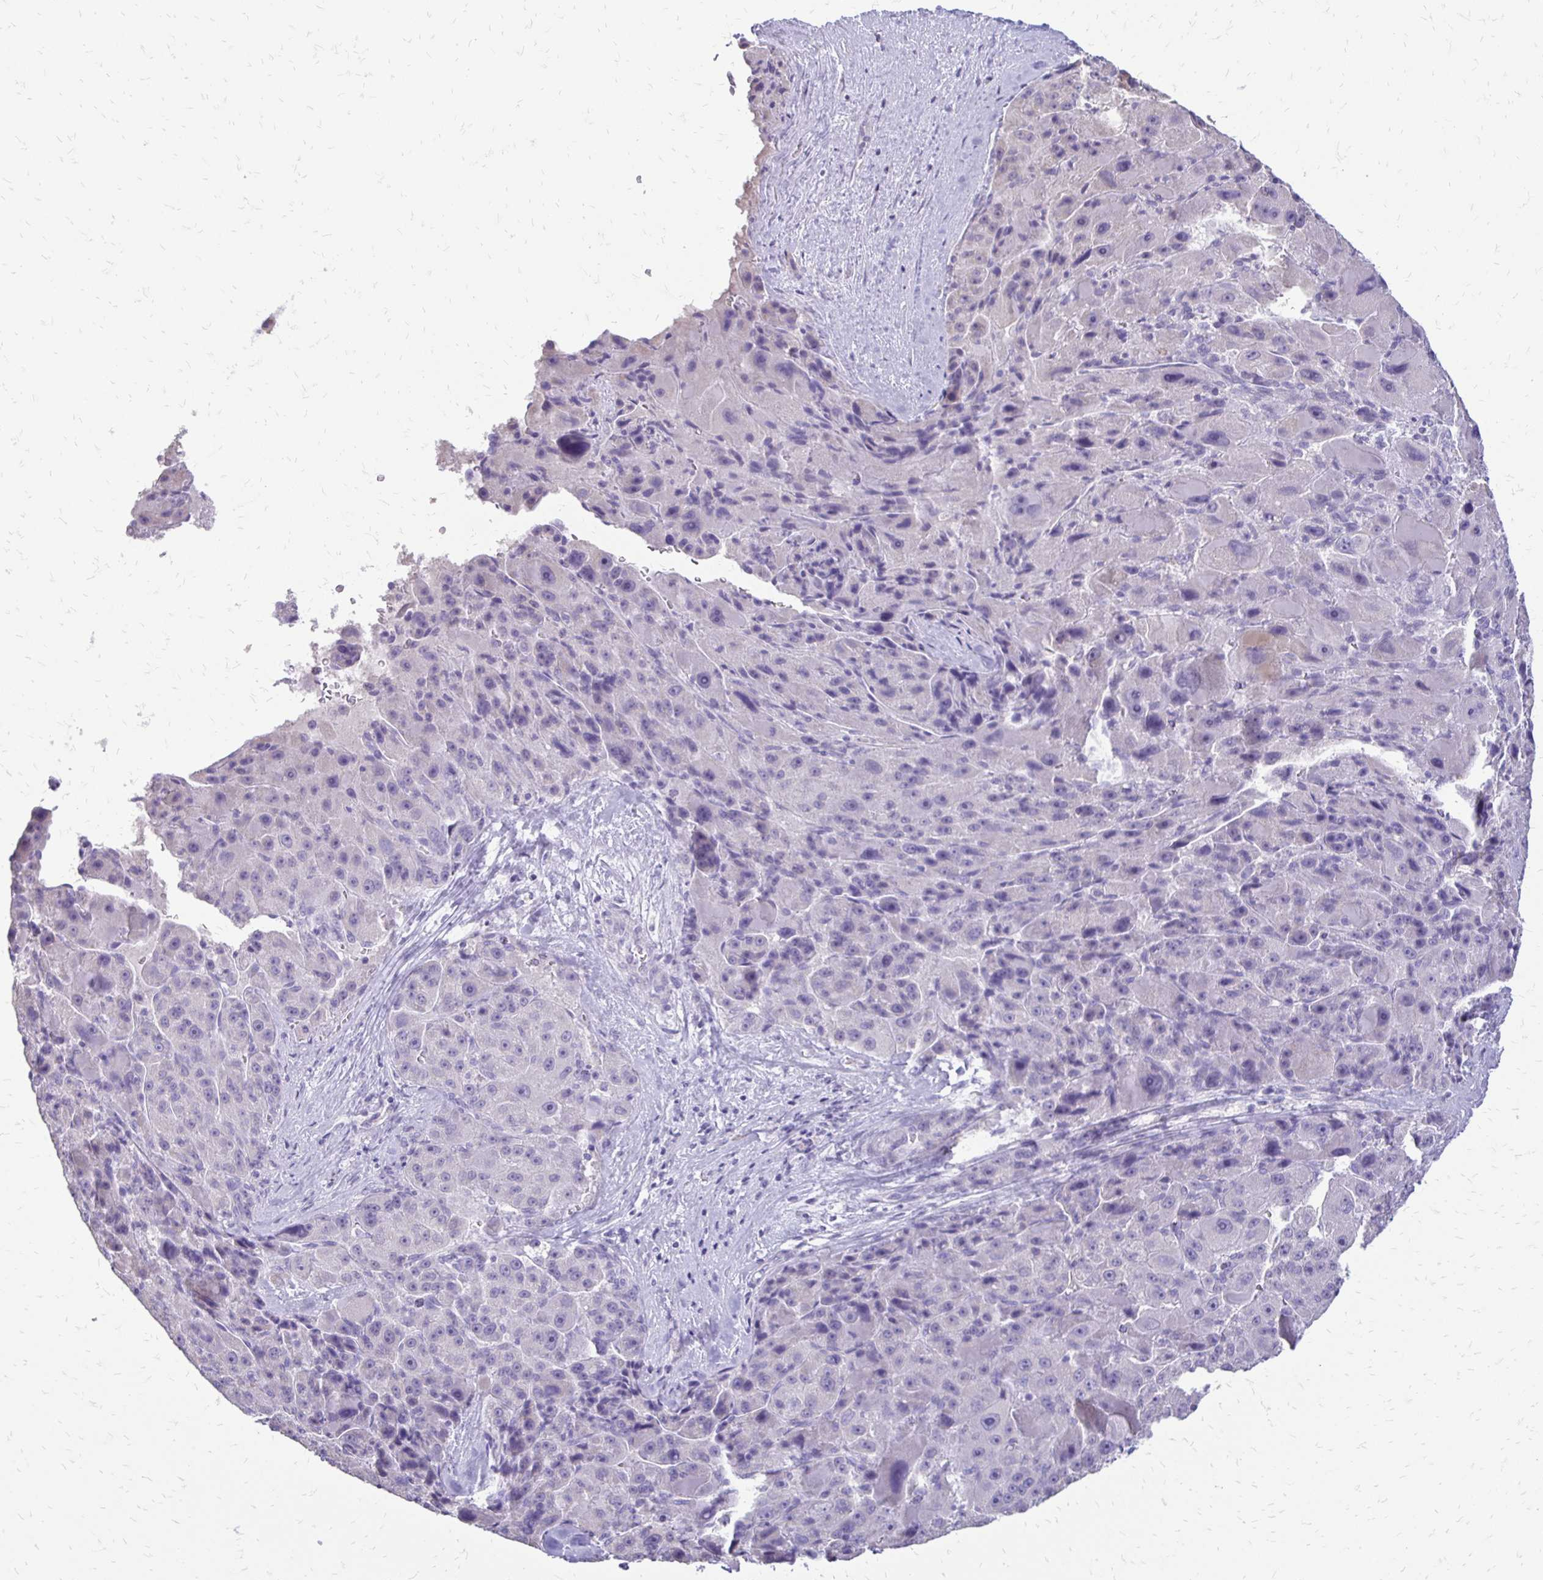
{"staining": {"intensity": "negative", "quantity": "none", "location": "none"}, "tissue": "liver cancer", "cell_type": "Tumor cells", "image_type": "cancer", "snomed": [{"axis": "morphology", "description": "Carcinoma, Hepatocellular, NOS"}, {"axis": "topography", "description": "Liver"}], "caption": "Hepatocellular carcinoma (liver) was stained to show a protein in brown. There is no significant staining in tumor cells.", "gene": "ALPG", "patient": {"sex": "male", "age": 76}}